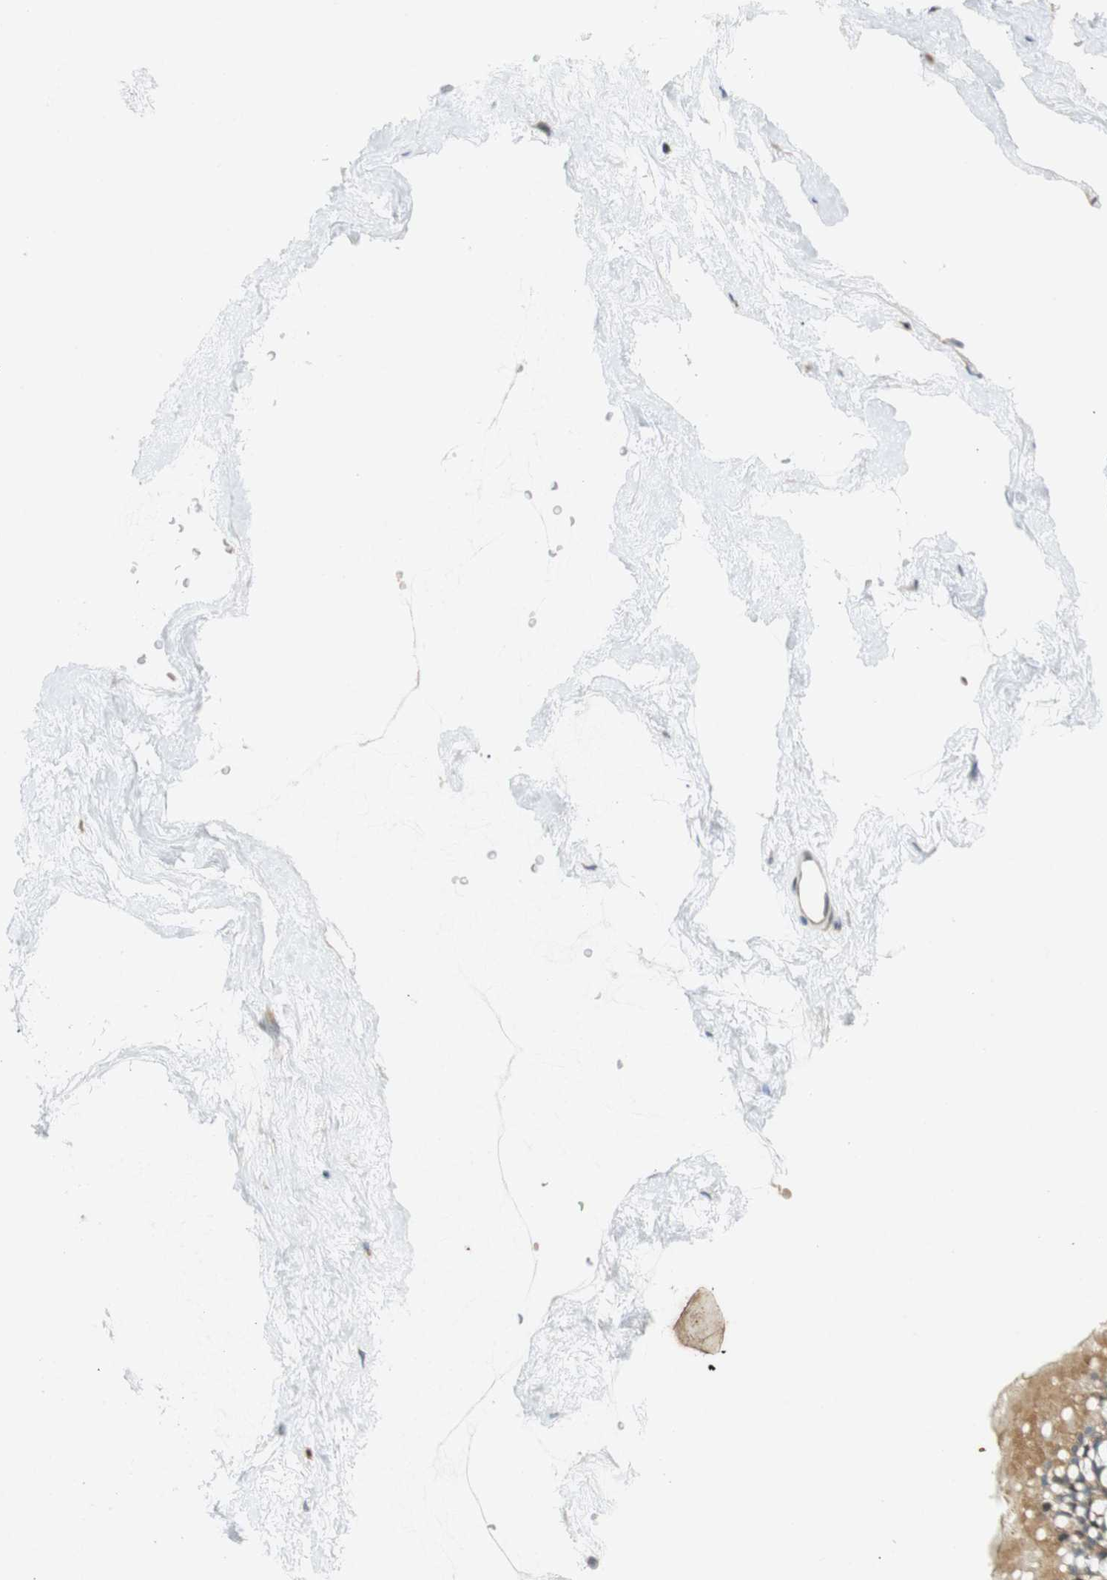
{"staining": {"intensity": "moderate", "quantity": ">75%", "location": "cytoplasmic/membranous"}, "tissue": "nasopharynx", "cell_type": "Respiratory epithelial cells", "image_type": "normal", "snomed": [{"axis": "morphology", "description": "Normal tissue, NOS"}, {"axis": "morphology", "description": "Inflammation, NOS"}, {"axis": "topography", "description": "Nasopharynx"}], "caption": "The image demonstrates staining of benign nasopharynx, revealing moderate cytoplasmic/membranous protein staining (brown color) within respiratory epithelial cells. The staining was performed using DAB (3,3'-diaminobenzidine), with brown indicating positive protein expression. Nuclei are stained blue with hematoxylin.", "gene": "PPP1R14A", "patient": {"sex": "male", "age": 48}}